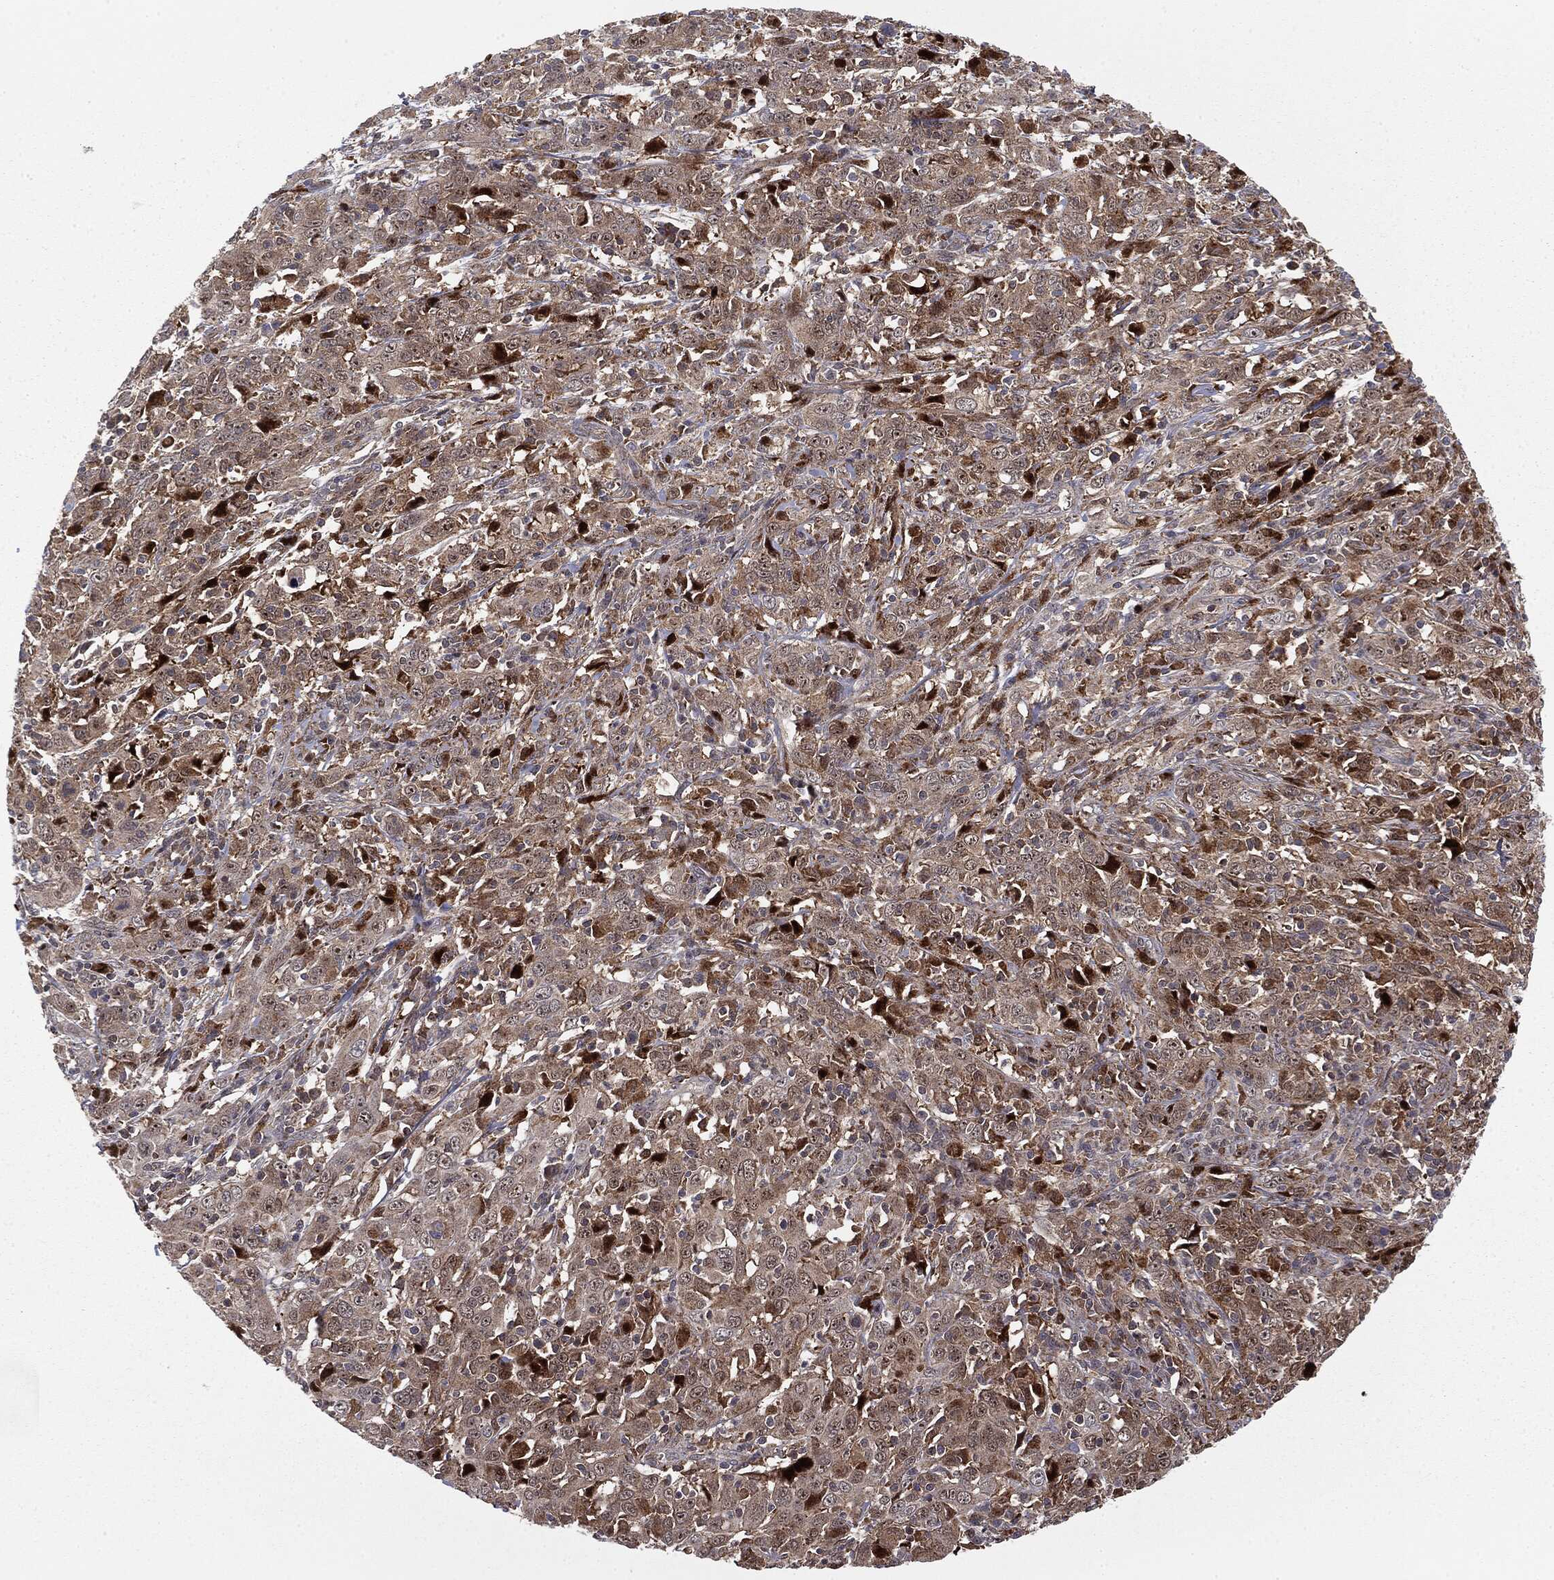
{"staining": {"intensity": "weak", "quantity": "25%-75%", "location": "cytoplasmic/membranous"}, "tissue": "cervical cancer", "cell_type": "Tumor cells", "image_type": "cancer", "snomed": [{"axis": "morphology", "description": "Squamous cell carcinoma, NOS"}, {"axis": "topography", "description": "Cervix"}], "caption": "Tumor cells demonstrate low levels of weak cytoplasmic/membranous expression in approximately 25%-75% of cells in human squamous cell carcinoma (cervical).", "gene": "PTEN", "patient": {"sex": "female", "age": 46}}